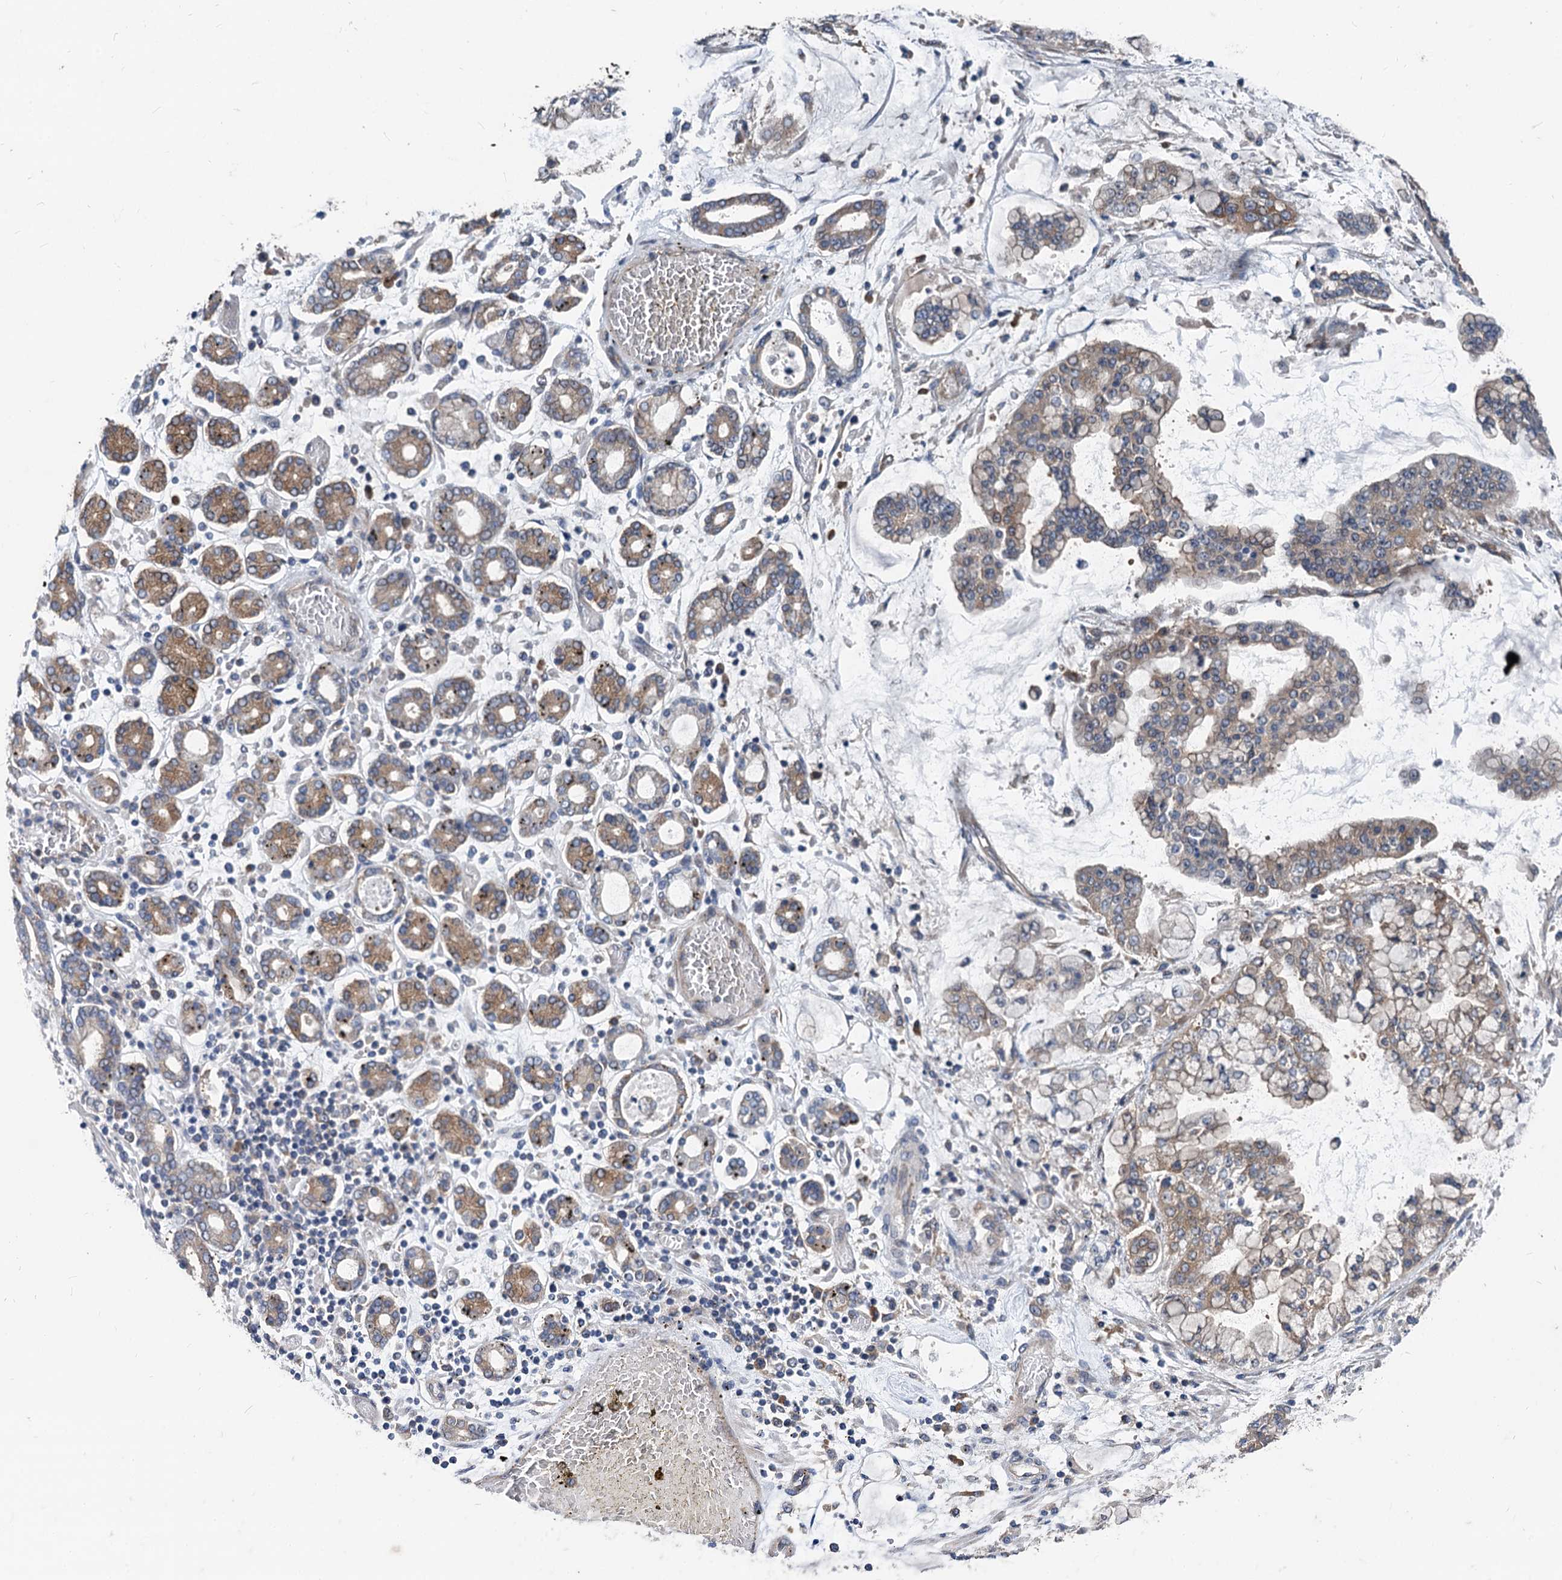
{"staining": {"intensity": "moderate", "quantity": ">75%", "location": "cytoplasmic/membranous"}, "tissue": "stomach cancer", "cell_type": "Tumor cells", "image_type": "cancer", "snomed": [{"axis": "morphology", "description": "Normal tissue, NOS"}, {"axis": "morphology", "description": "Adenocarcinoma, NOS"}, {"axis": "topography", "description": "Stomach, upper"}, {"axis": "topography", "description": "Stomach"}], "caption": "Tumor cells show medium levels of moderate cytoplasmic/membranous positivity in about >75% of cells in human adenocarcinoma (stomach).", "gene": "EIF2B2", "patient": {"sex": "male", "age": 76}}